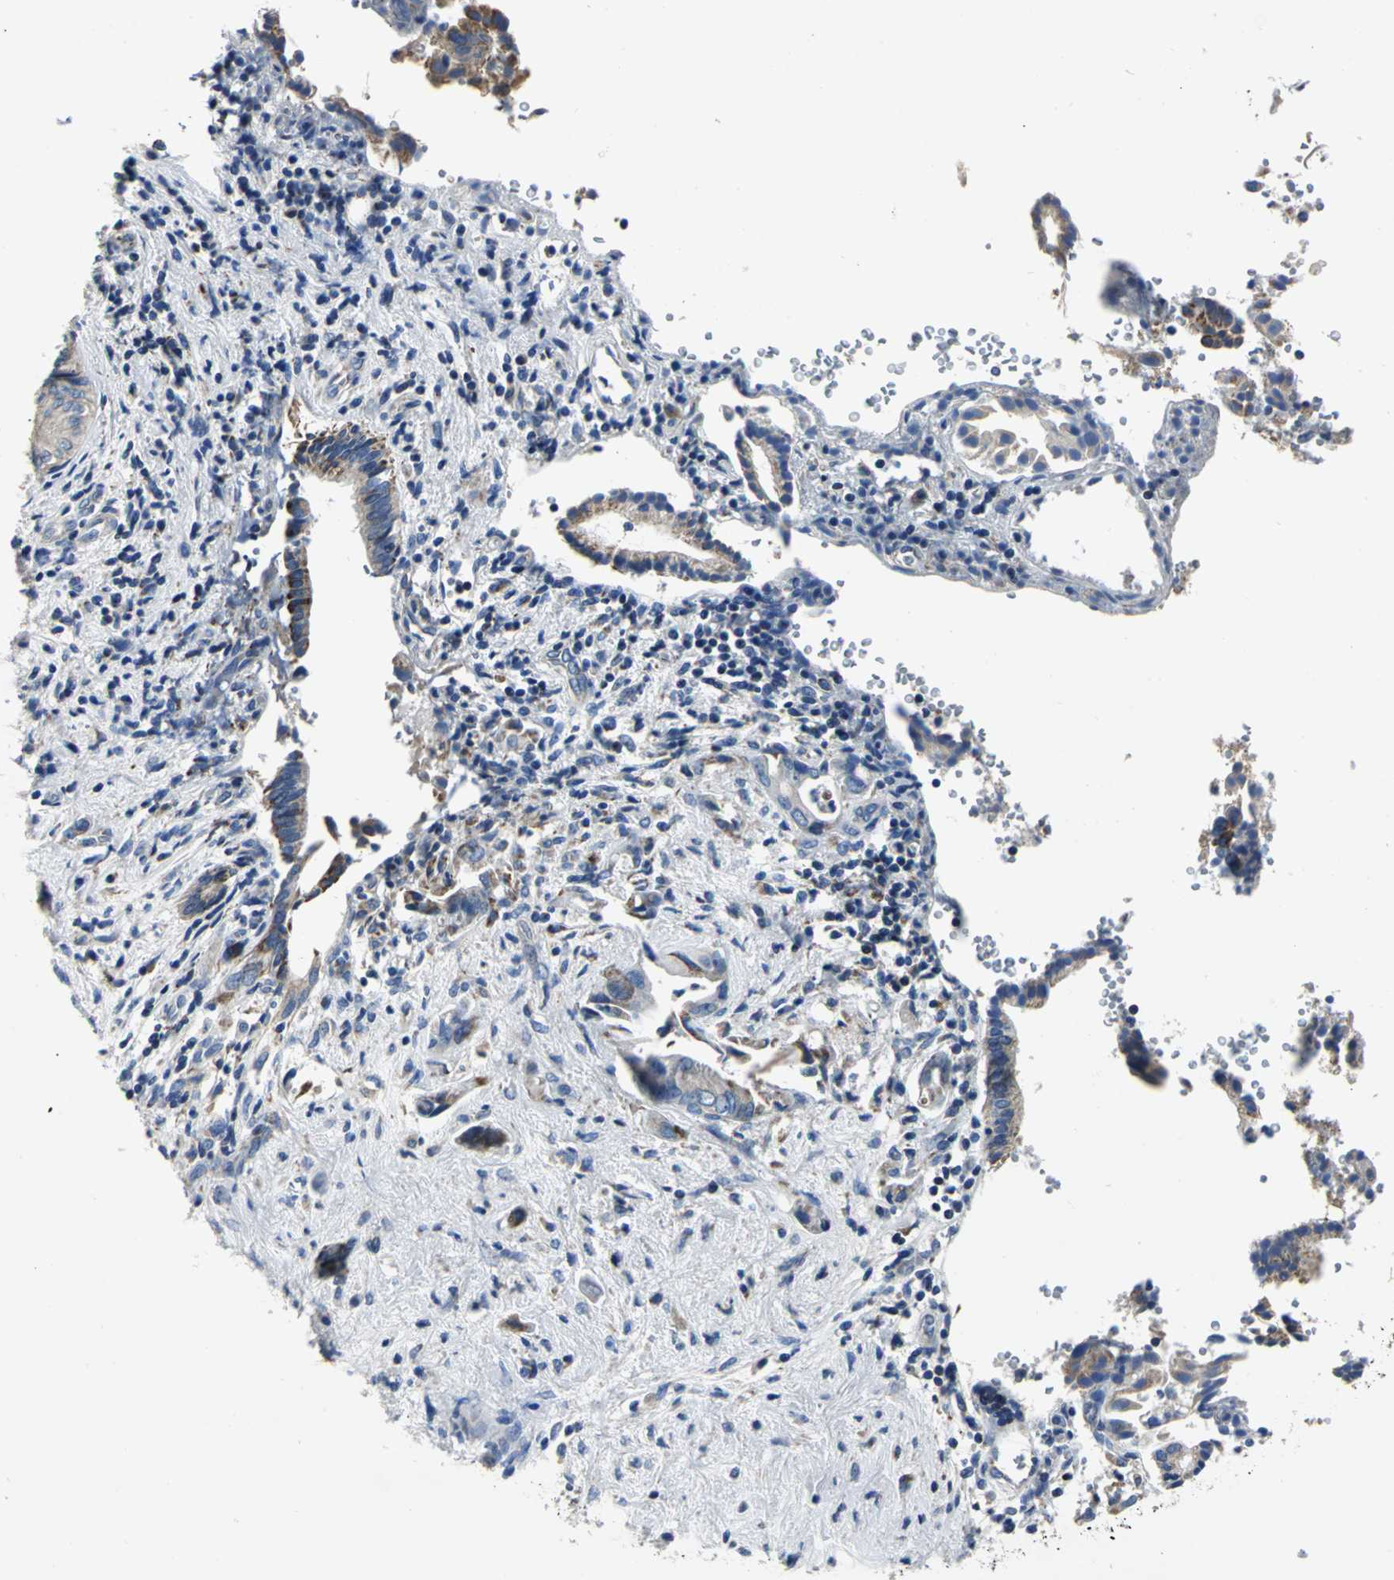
{"staining": {"intensity": "weak", "quantity": ">75%", "location": "cytoplasmic/membranous"}, "tissue": "liver cancer", "cell_type": "Tumor cells", "image_type": "cancer", "snomed": [{"axis": "morphology", "description": "Cholangiocarcinoma"}, {"axis": "topography", "description": "Liver"}], "caption": "The immunohistochemical stain labels weak cytoplasmic/membranous expression in tumor cells of liver cholangiocarcinoma tissue.", "gene": "IFI6", "patient": {"sex": "male", "age": 58}}